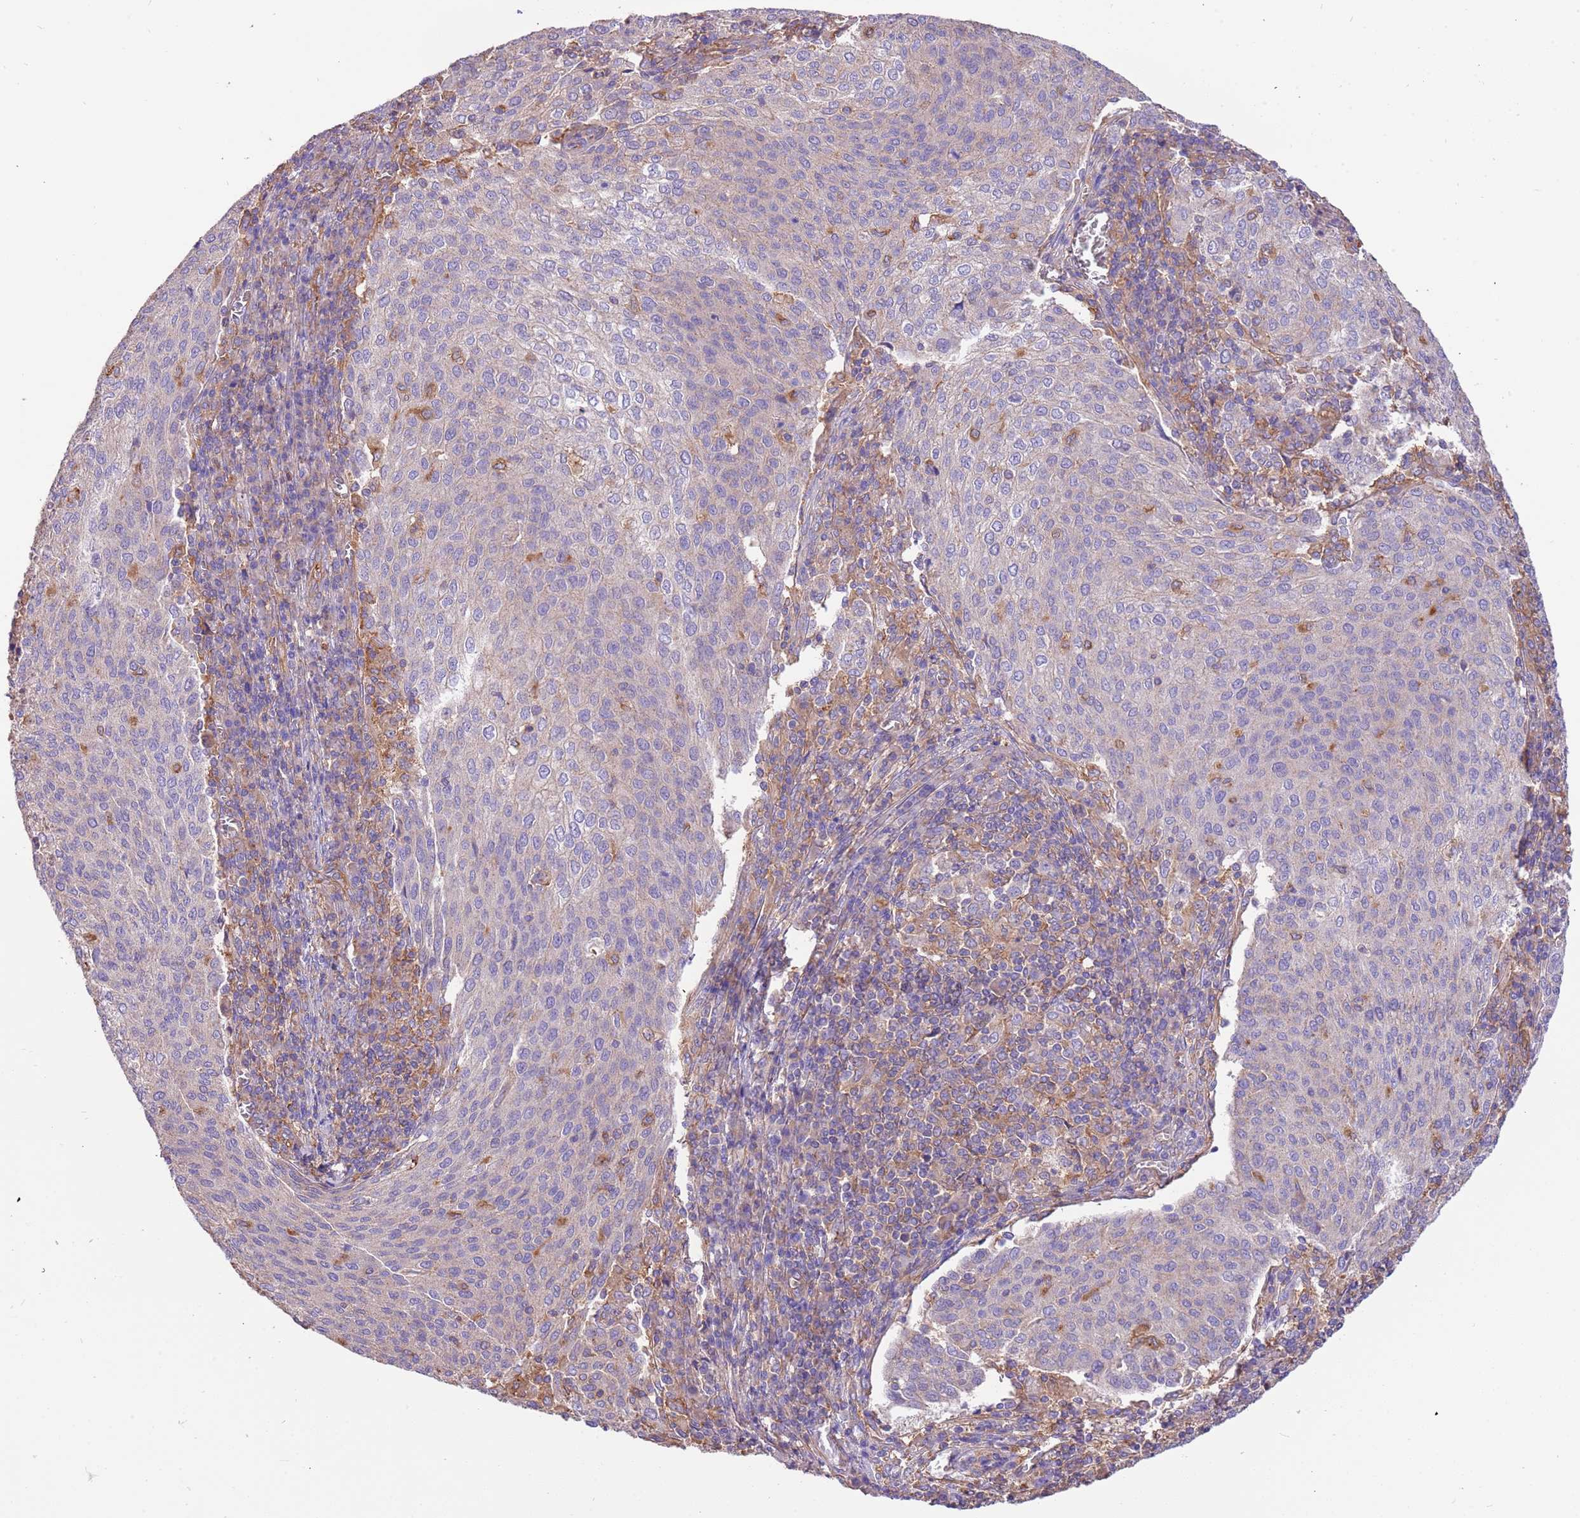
{"staining": {"intensity": "moderate", "quantity": "<25%", "location": "cytoplasmic/membranous"}, "tissue": "cervical cancer", "cell_type": "Tumor cells", "image_type": "cancer", "snomed": [{"axis": "morphology", "description": "Squamous cell carcinoma, NOS"}, {"axis": "topography", "description": "Cervix"}], "caption": "There is low levels of moderate cytoplasmic/membranous staining in tumor cells of cervical cancer (squamous cell carcinoma), as demonstrated by immunohistochemical staining (brown color).", "gene": "NAALADL1", "patient": {"sex": "female", "age": 46}}